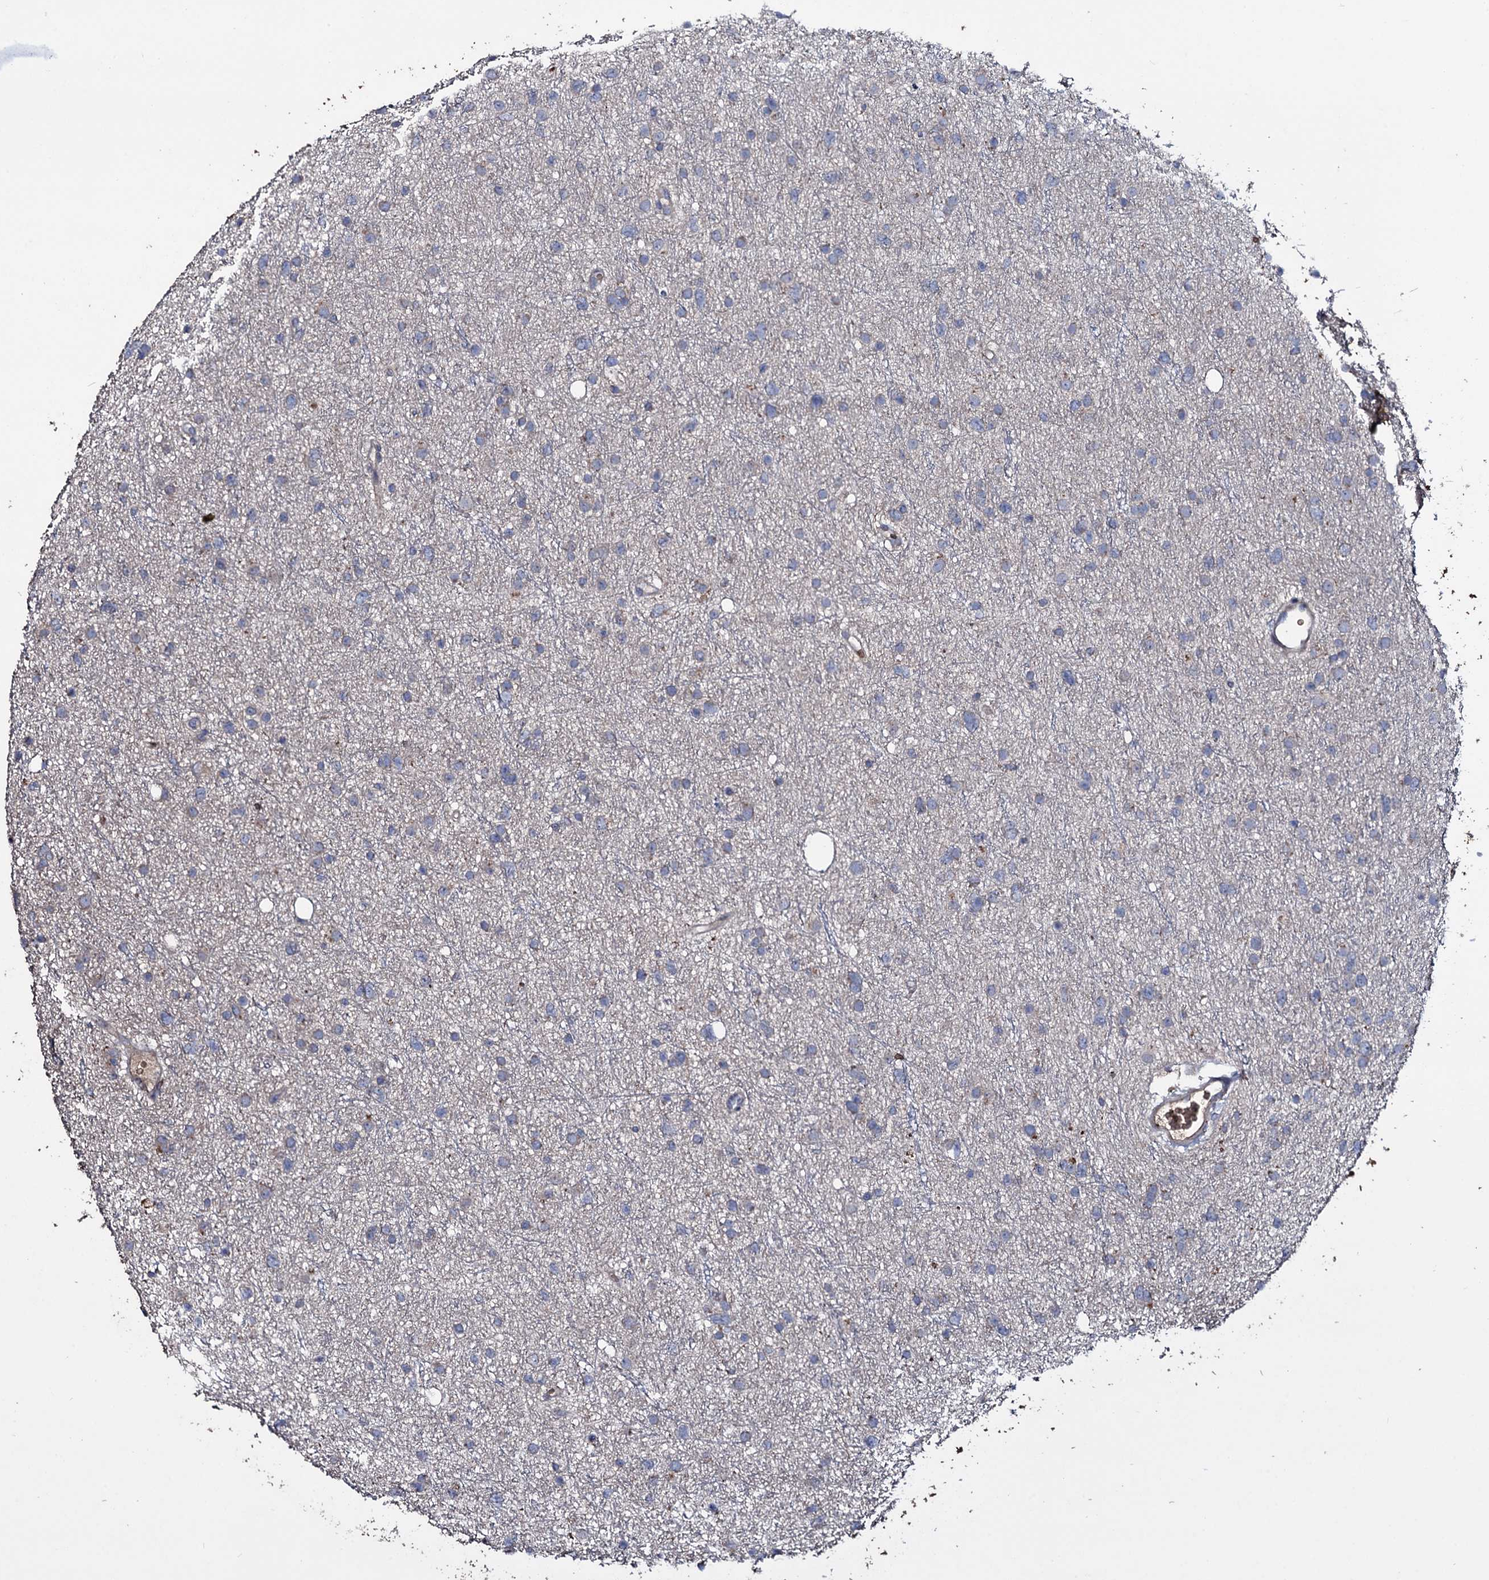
{"staining": {"intensity": "negative", "quantity": "none", "location": "none"}, "tissue": "glioma", "cell_type": "Tumor cells", "image_type": "cancer", "snomed": [{"axis": "morphology", "description": "Glioma, malignant, Low grade"}, {"axis": "topography", "description": "Cerebral cortex"}], "caption": "Glioma was stained to show a protein in brown. There is no significant expression in tumor cells.", "gene": "ZSWIM8", "patient": {"sex": "female", "age": 39}}